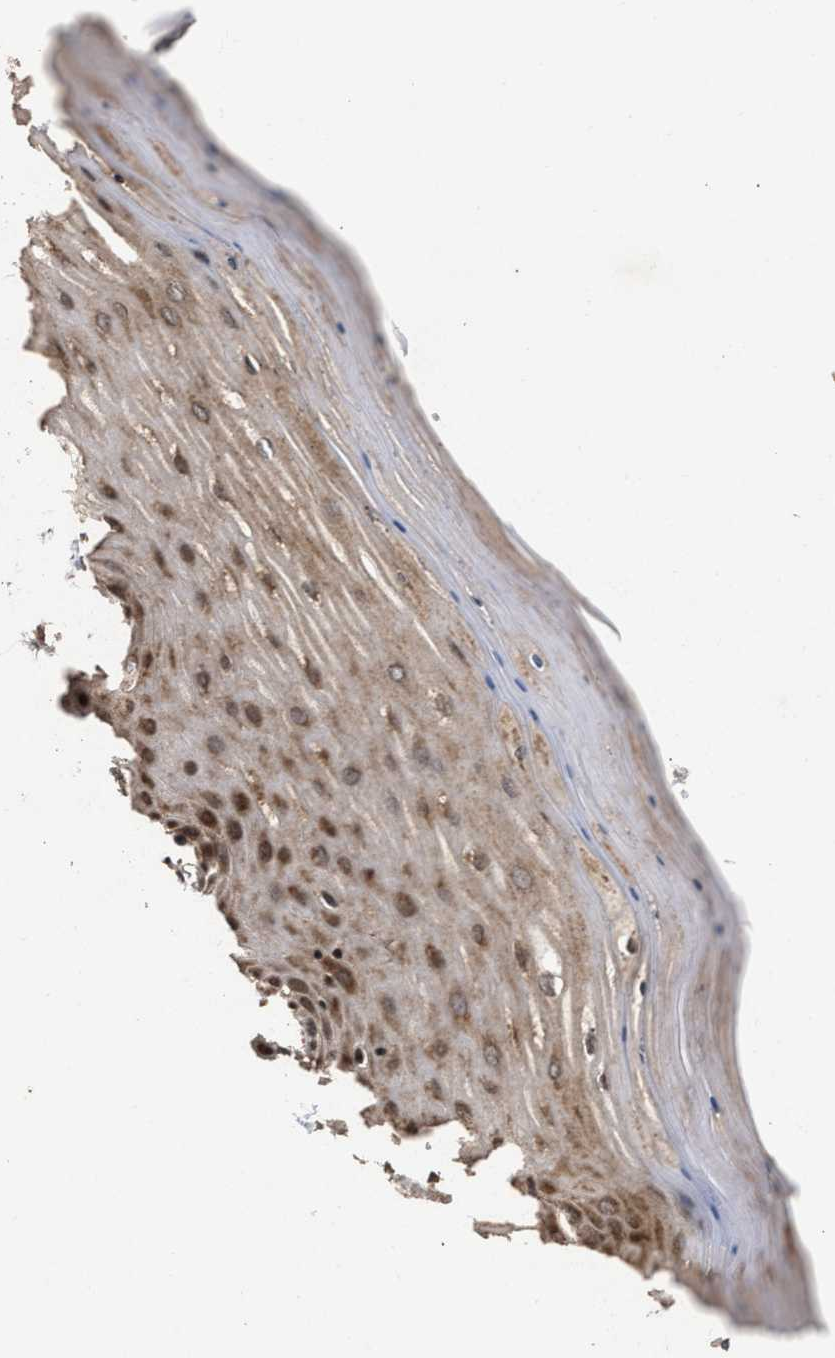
{"staining": {"intensity": "moderate", "quantity": ">75%", "location": "cytoplasmic/membranous"}, "tissue": "cervix", "cell_type": "Glandular cells", "image_type": "normal", "snomed": [{"axis": "morphology", "description": "Normal tissue, NOS"}, {"axis": "topography", "description": "Cervix"}], "caption": "Moderate cytoplasmic/membranous protein staining is appreciated in about >75% of glandular cells in cervix. The protein is shown in brown color, while the nuclei are stained blue.", "gene": "CFLAR", "patient": {"sex": "female", "age": 55}}